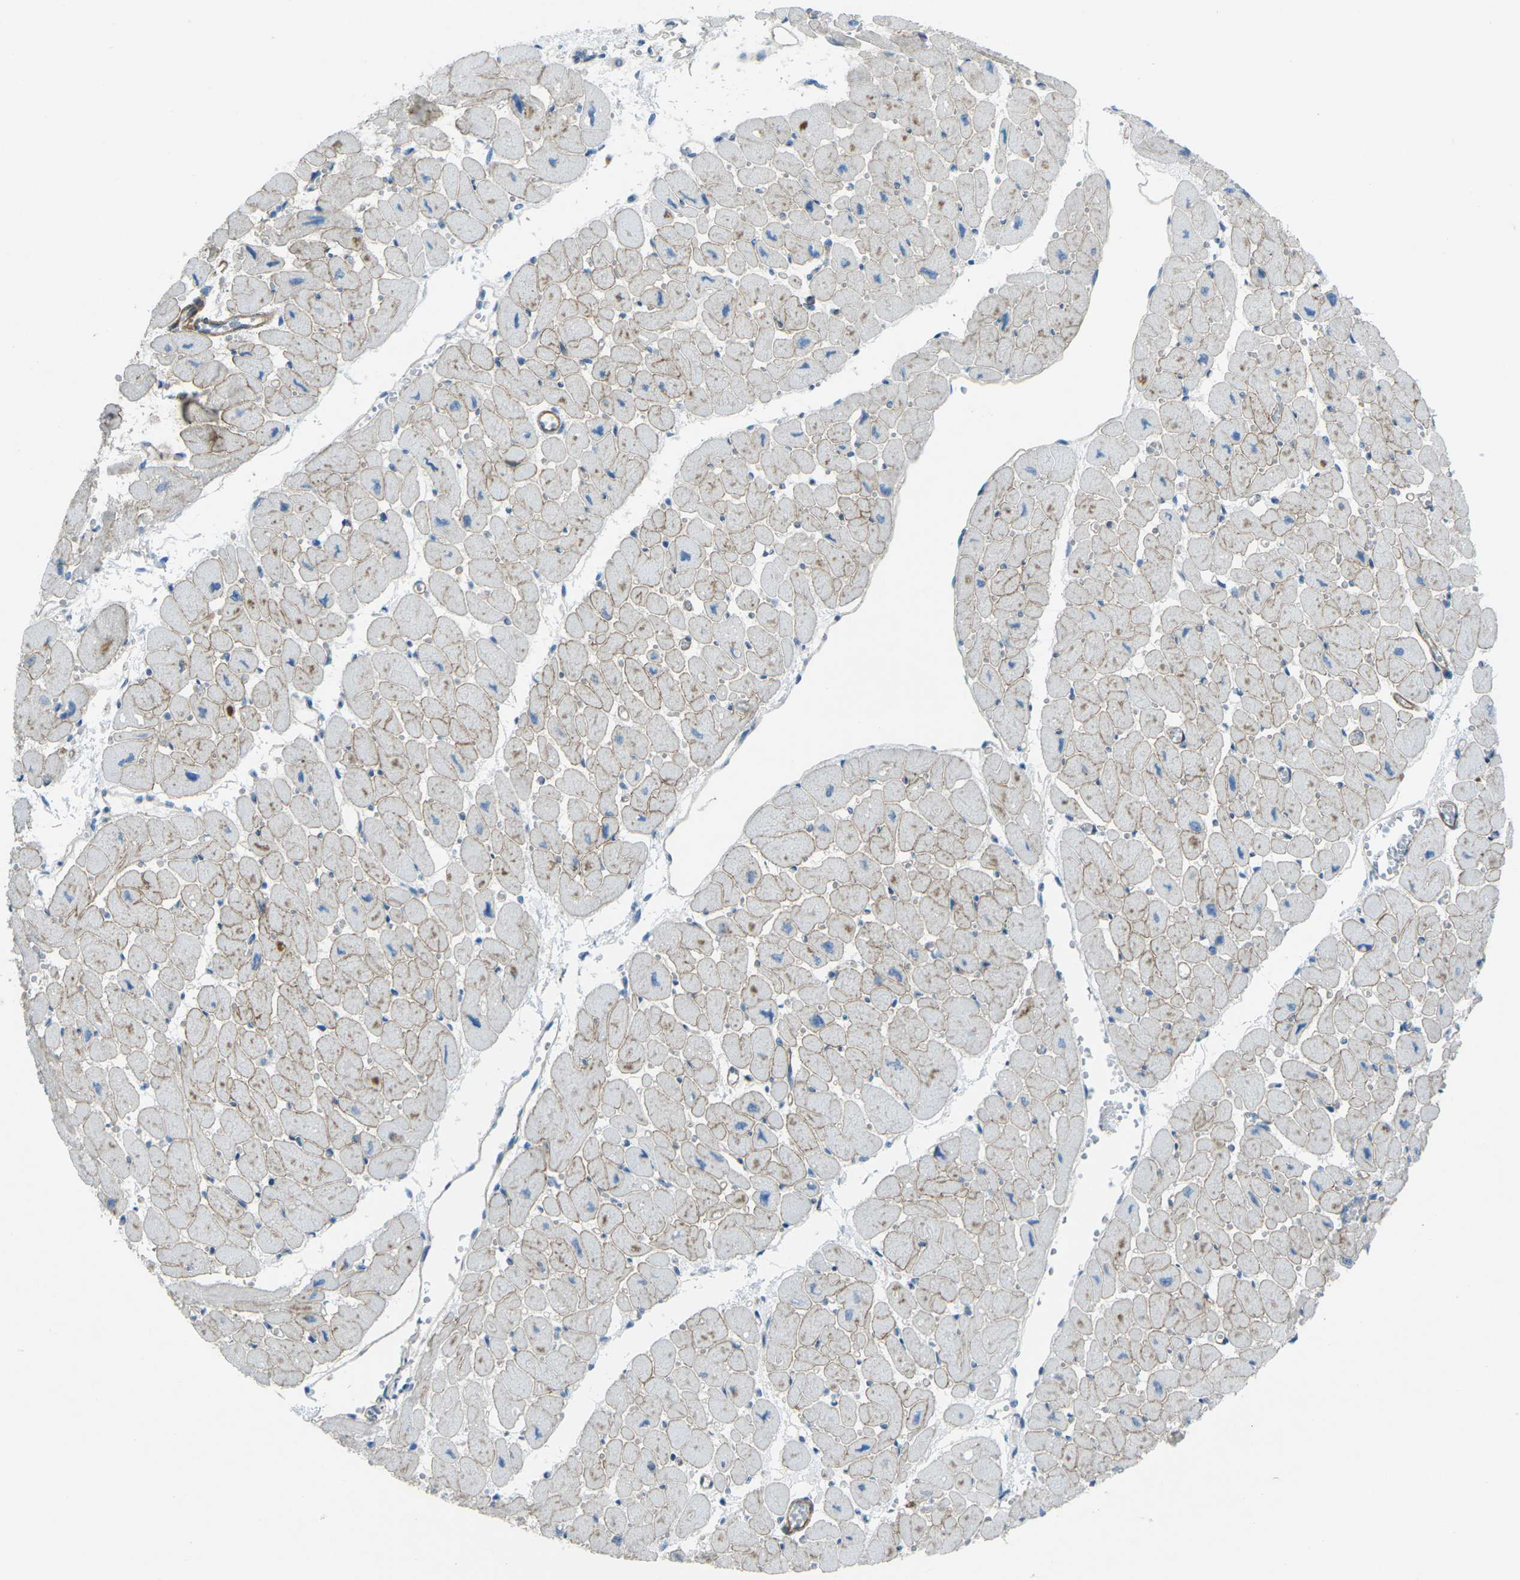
{"staining": {"intensity": "weak", "quantity": "<25%", "location": "cytoplasmic/membranous"}, "tissue": "heart muscle", "cell_type": "Cardiomyocytes", "image_type": "normal", "snomed": [{"axis": "morphology", "description": "Normal tissue, NOS"}, {"axis": "topography", "description": "Heart"}], "caption": "Immunohistochemical staining of normal heart muscle shows no significant positivity in cardiomyocytes.", "gene": "UTRN", "patient": {"sex": "female", "age": 54}}